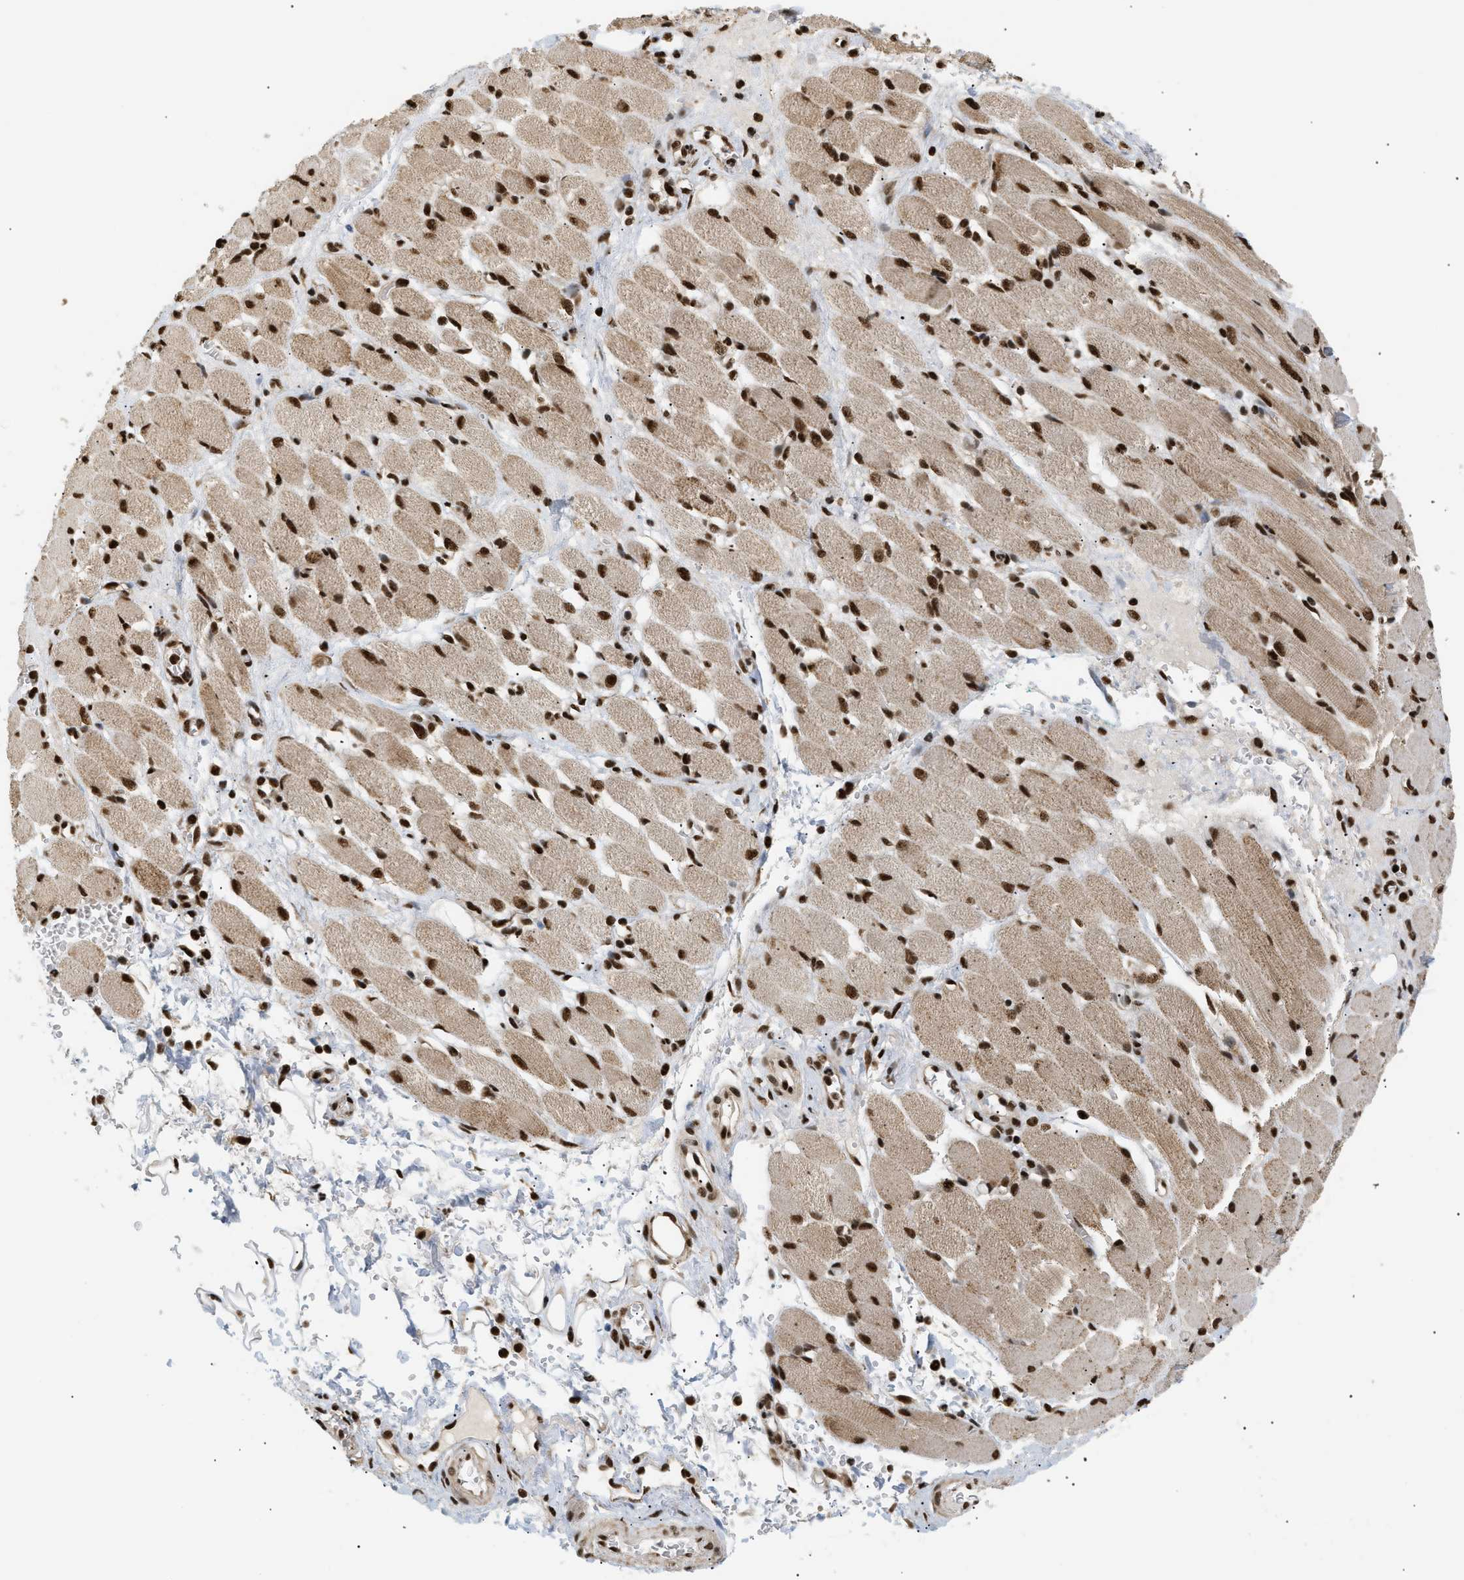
{"staining": {"intensity": "strong", "quantity": ">75%", "location": "cytoplasmic/membranous,nuclear"}, "tissue": "adipose tissue", "cell_type": "Adipocytes", "image_type": "normal", "snomed": [{"axis": "morphology", "description": "Squamous cell carcinoma, NOS"}, {"axis": "topography", "description": "Oral tissue"}, {"axis": "topography", "description": "Head-Neck"}], "caption": "This is a photomicrograph of IHC staining of normal adipose tissue, which shows strong positivity in the cytoplasmic/membranous,nuclear of adipocytes.", "gene": "RBM5", "patient": {"sex": "female", "age": 50}}